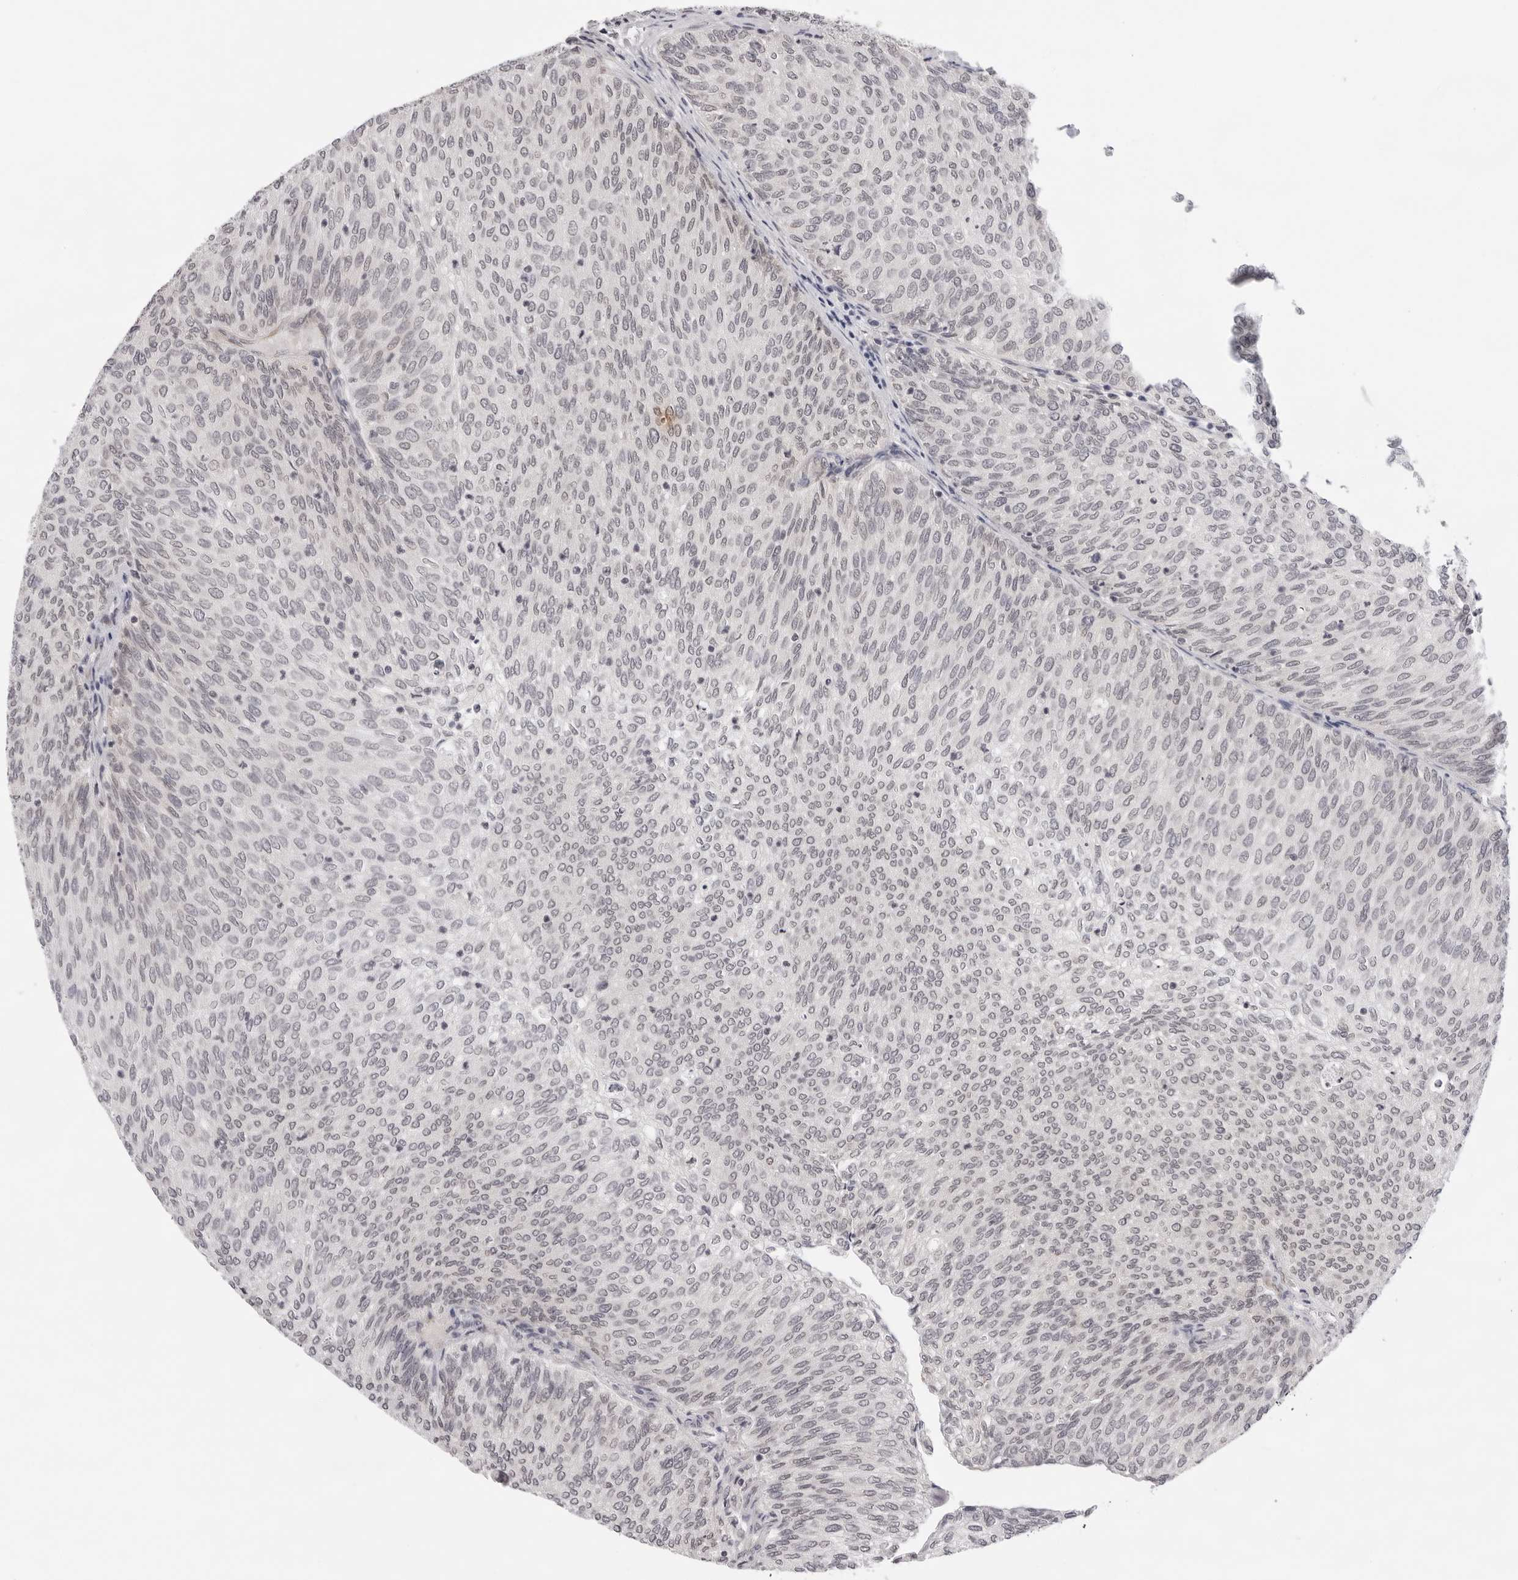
{"staining": {"intensity": "negative", "quantity": "none", "location": "none"}, "tissue": "urothelial cancer", "cell_type": "Tumor cells", "image_type": "cancer", "snomed": [{"axis": "morphology", "description": "Urothelial carcinoma, Low grade"}, {"axis": "topography", "description": "Urinary bladder"}], "caption": "Immunohistochemistry image of urothelial cancer stained for a protein (brown), which shows no positivity in tumor cells.", "gene": "IL17RA", "patient": {"sex": "female", "age": 79}}